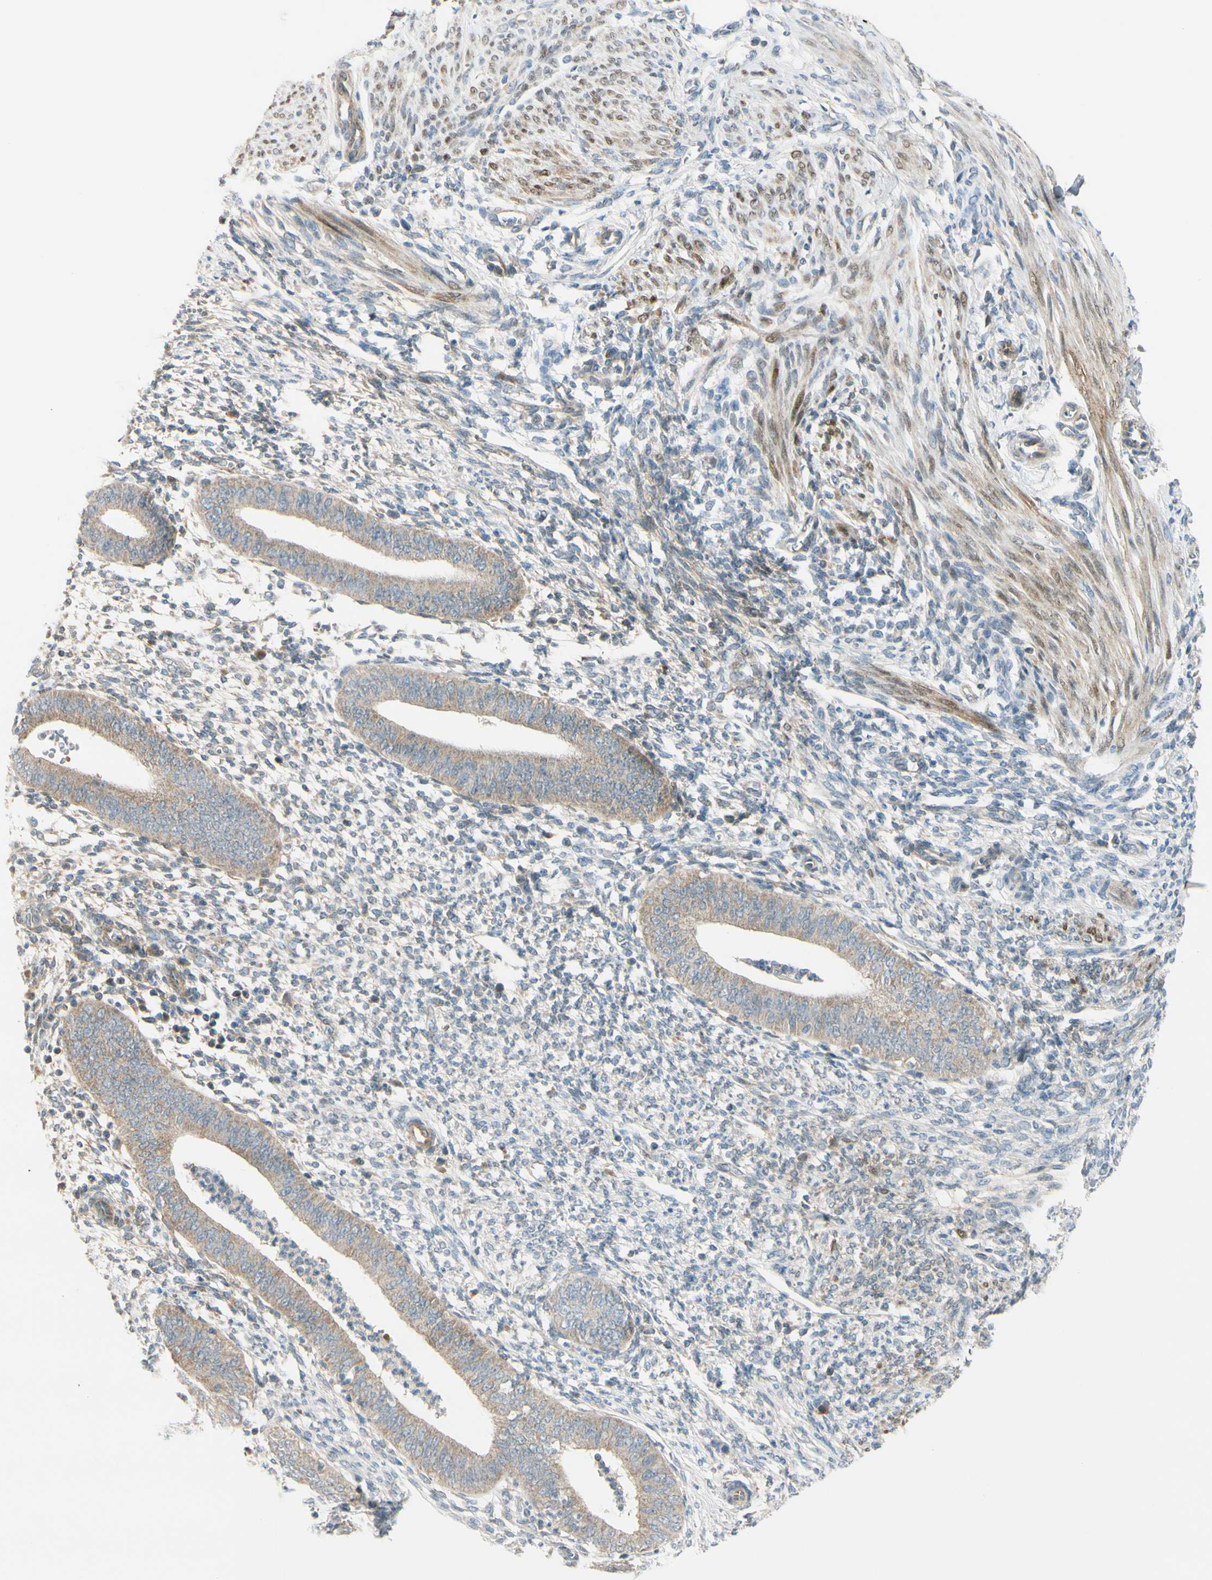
{"staining": {"intensity": "weak", "quantity": "<25%", "location": "cytoplasmic/membranous"}, "tissue": "endometrium", "cell_type": "Cells in endometrial stroma", "image_type": "normal", "snomed": [{"axis": "morphology", "description": "Normal tissue, NOS"}, {"axis": "topography", "description": "Endometrium"}], "caption": "Cells in endometrial stroma show no significant protein positivity in benign endometrium. The staining was performed using DAB (3,3'-diaminobenzidine) to visualize the protein expression in brown, while the nuclei were stained in blue with hematoxylin (Magnification: 20x).", "gene": "FHL2", "patient": {"sex": "female", "age": 35}}